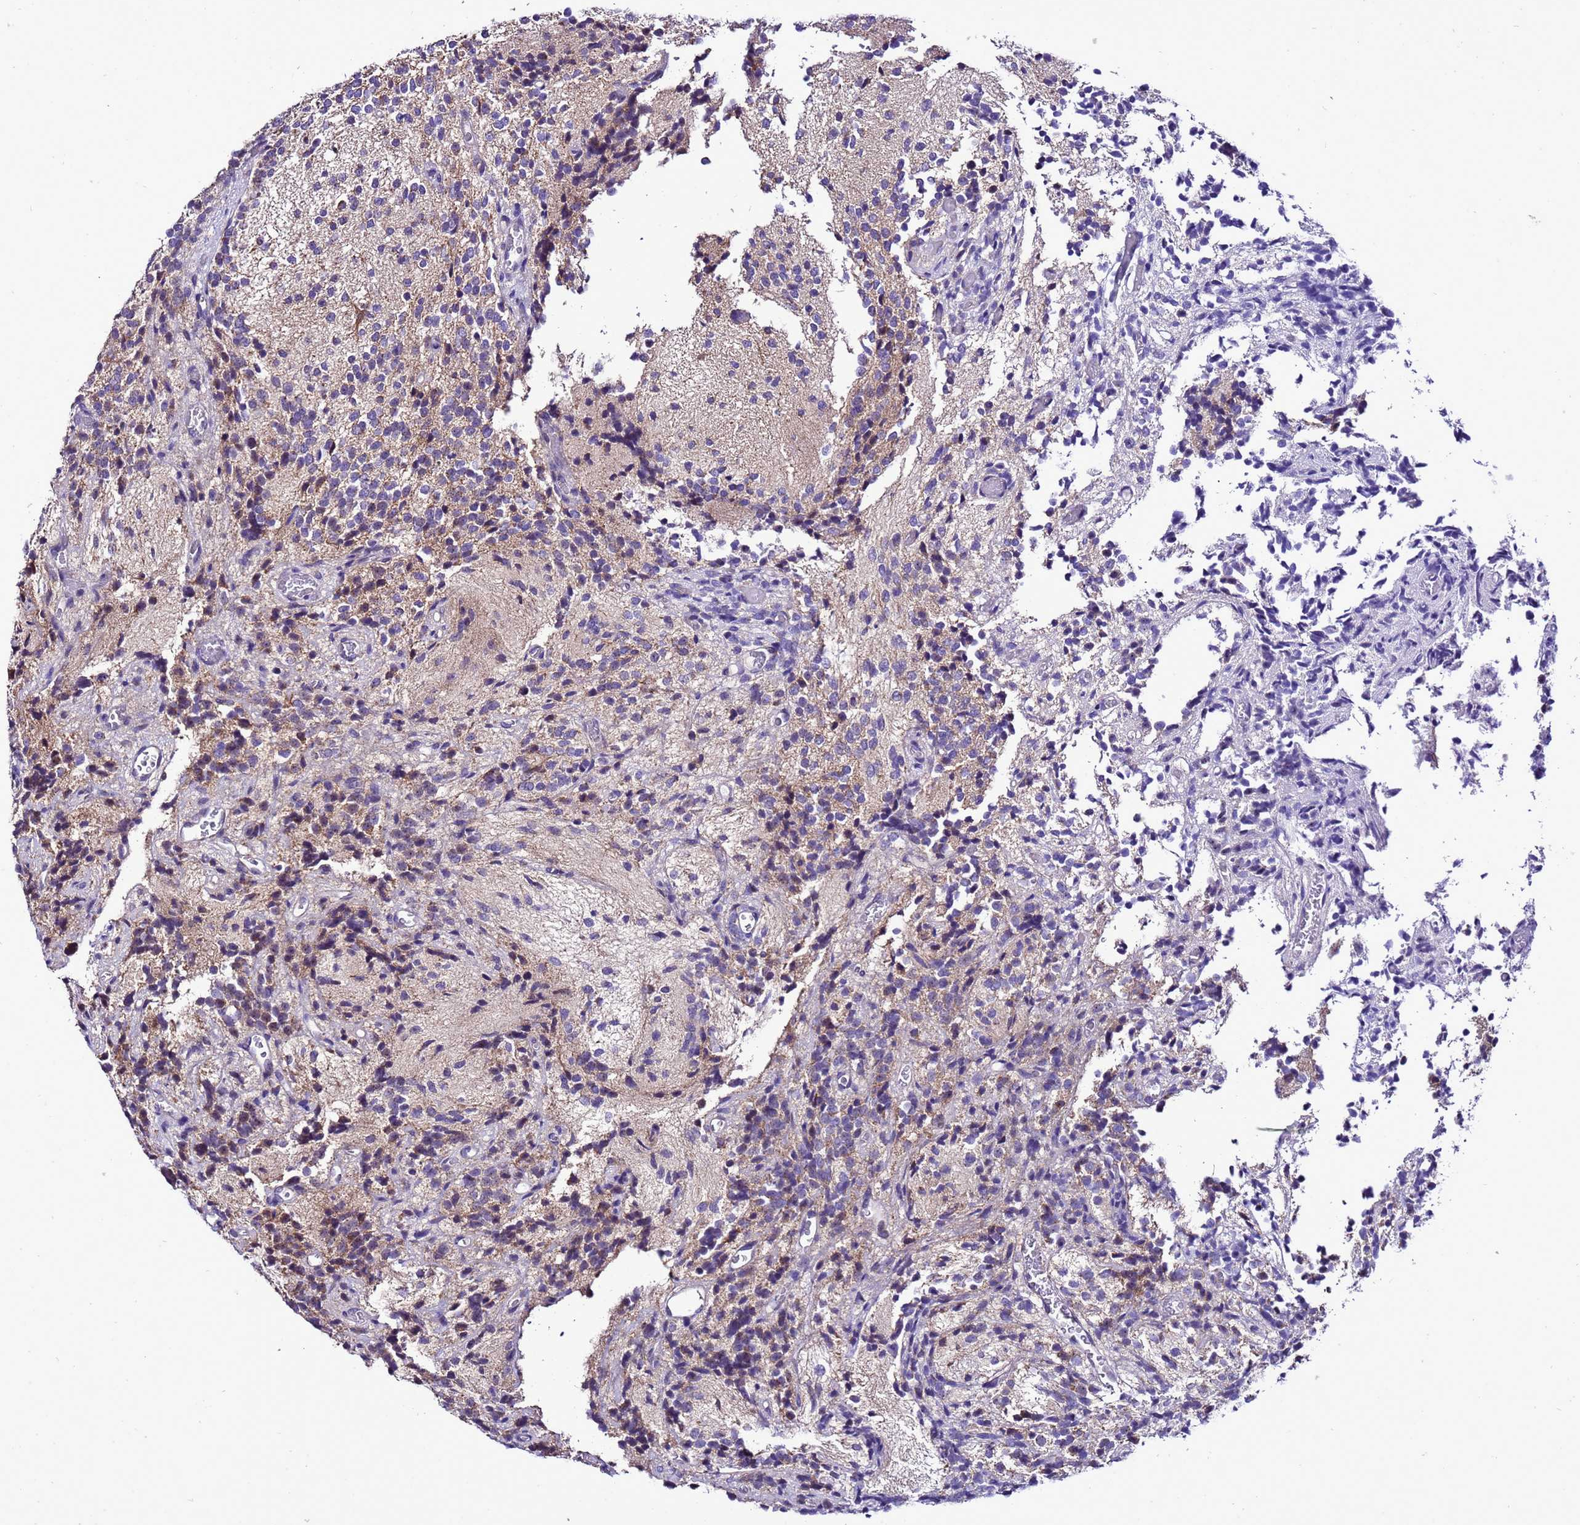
{"staining": {"intensity": "weak", "quantity": "25%-75%", "location": "cytoplasmic/membranous"}, "tissue": "glioma", "cell_type": "Tumor cells", "image_type": "cancer", "snomed": [{"axis": "morphology", "description": "Glioma, malignant, Low grade"}, {"axis": "topography", "description": "Brain"}], "caption": "IHC micrograph of malignant glioma (low-grade) stained for a protein (brown), which displays low levels of weak cytoplasmic/membranous positivity in approximately 25%-75% of tumor cells.", "gene": "DPH6", "patient": {"sex": "female", "age": 1}}